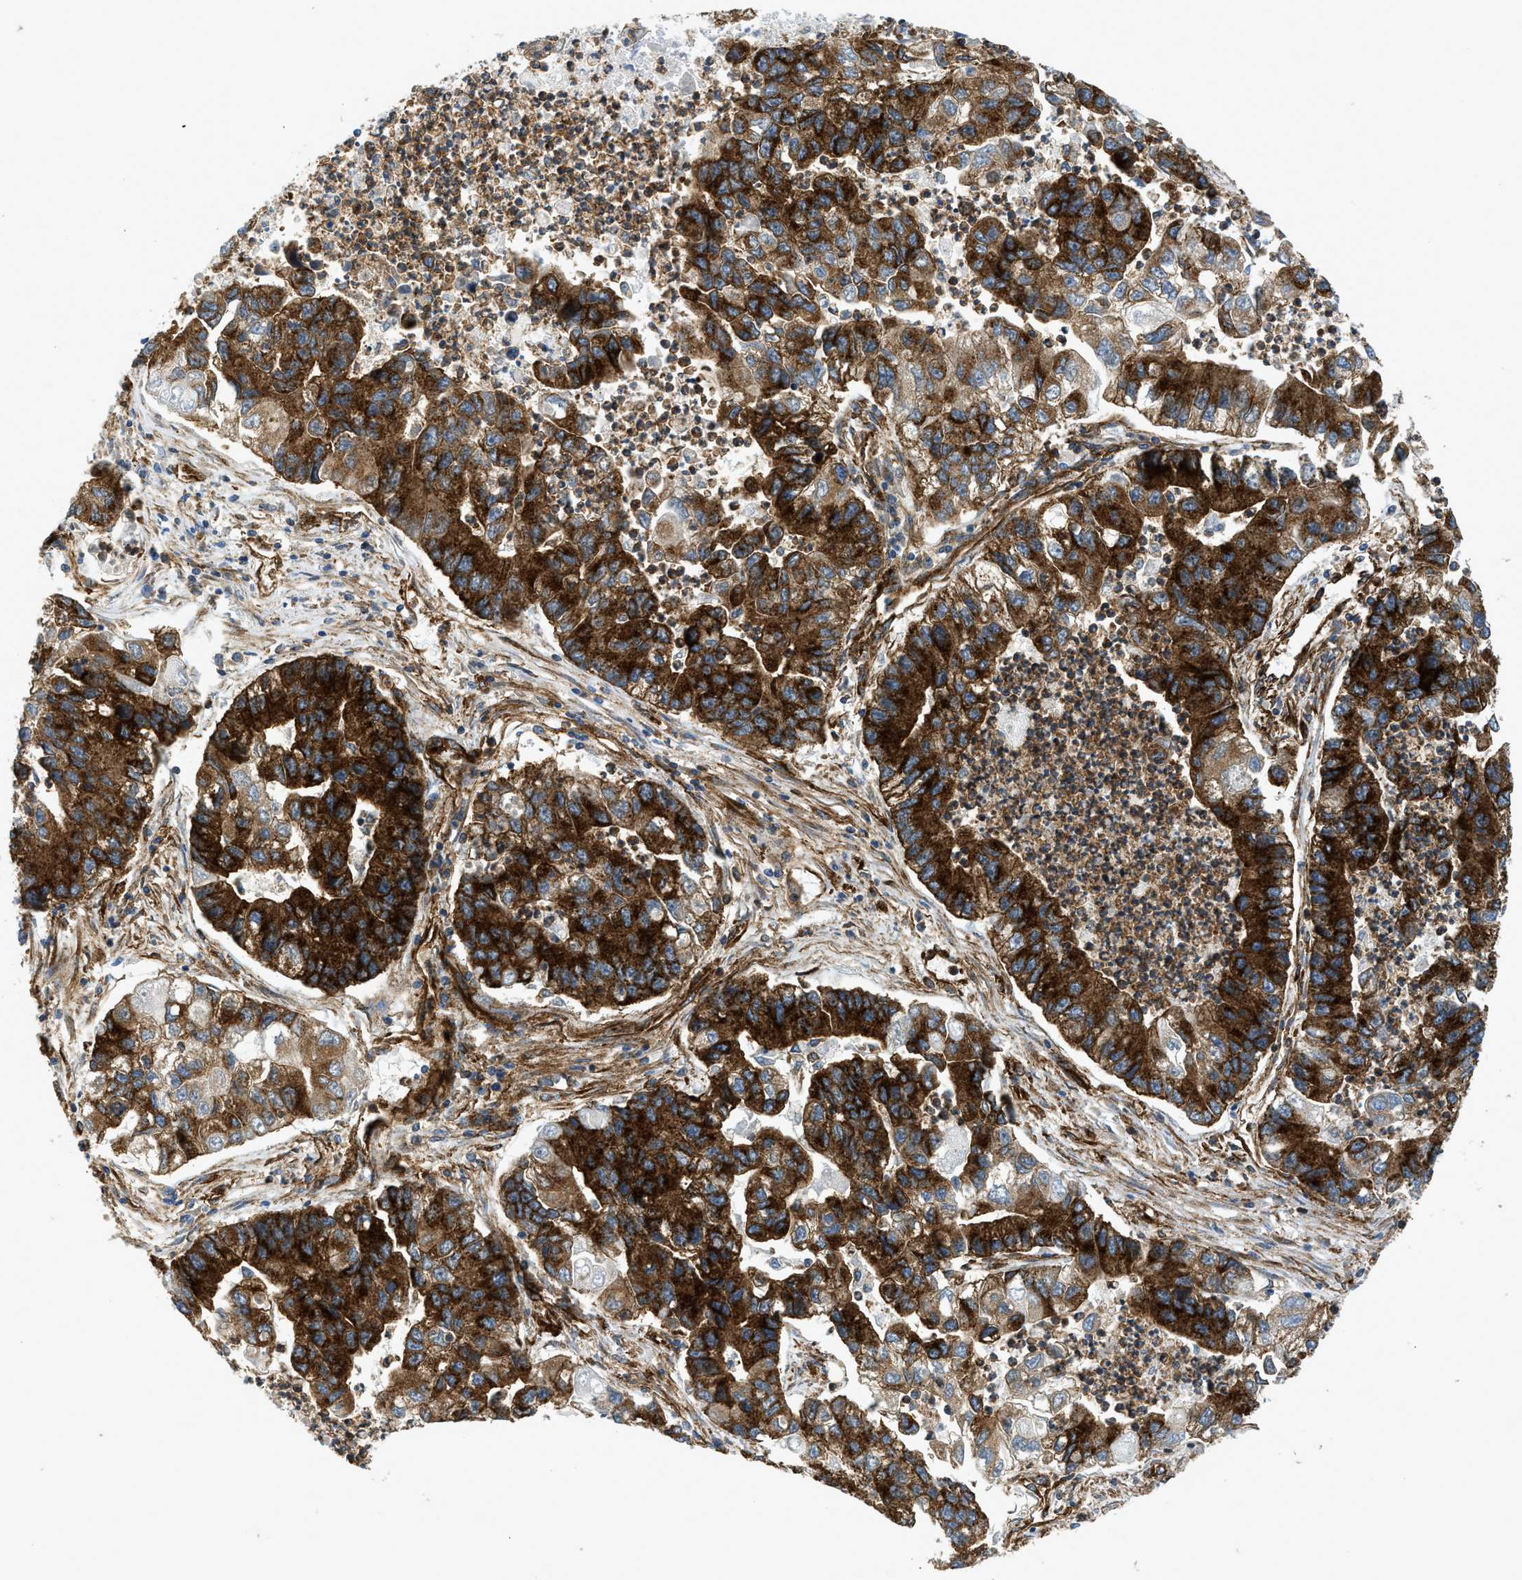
{"staining": {"intensity": "strong", "quantity": ">75%", "location": "cytoplasmic/membranous"}, "tissue": "lung cancer", "cell_type": "Tumor cells", "image_type": "cancer", "snomed": [{"axis": "morphology", "description": "Adenocarcinoma, NOS"}, {"axis": "topography", "description": "Lung"}], "caption": "Human lung cancer stained with a protein marker reveals strong staining in tumor cells.", "gene": "HIP1", "patient": {"sex": "female", "age": 51}}